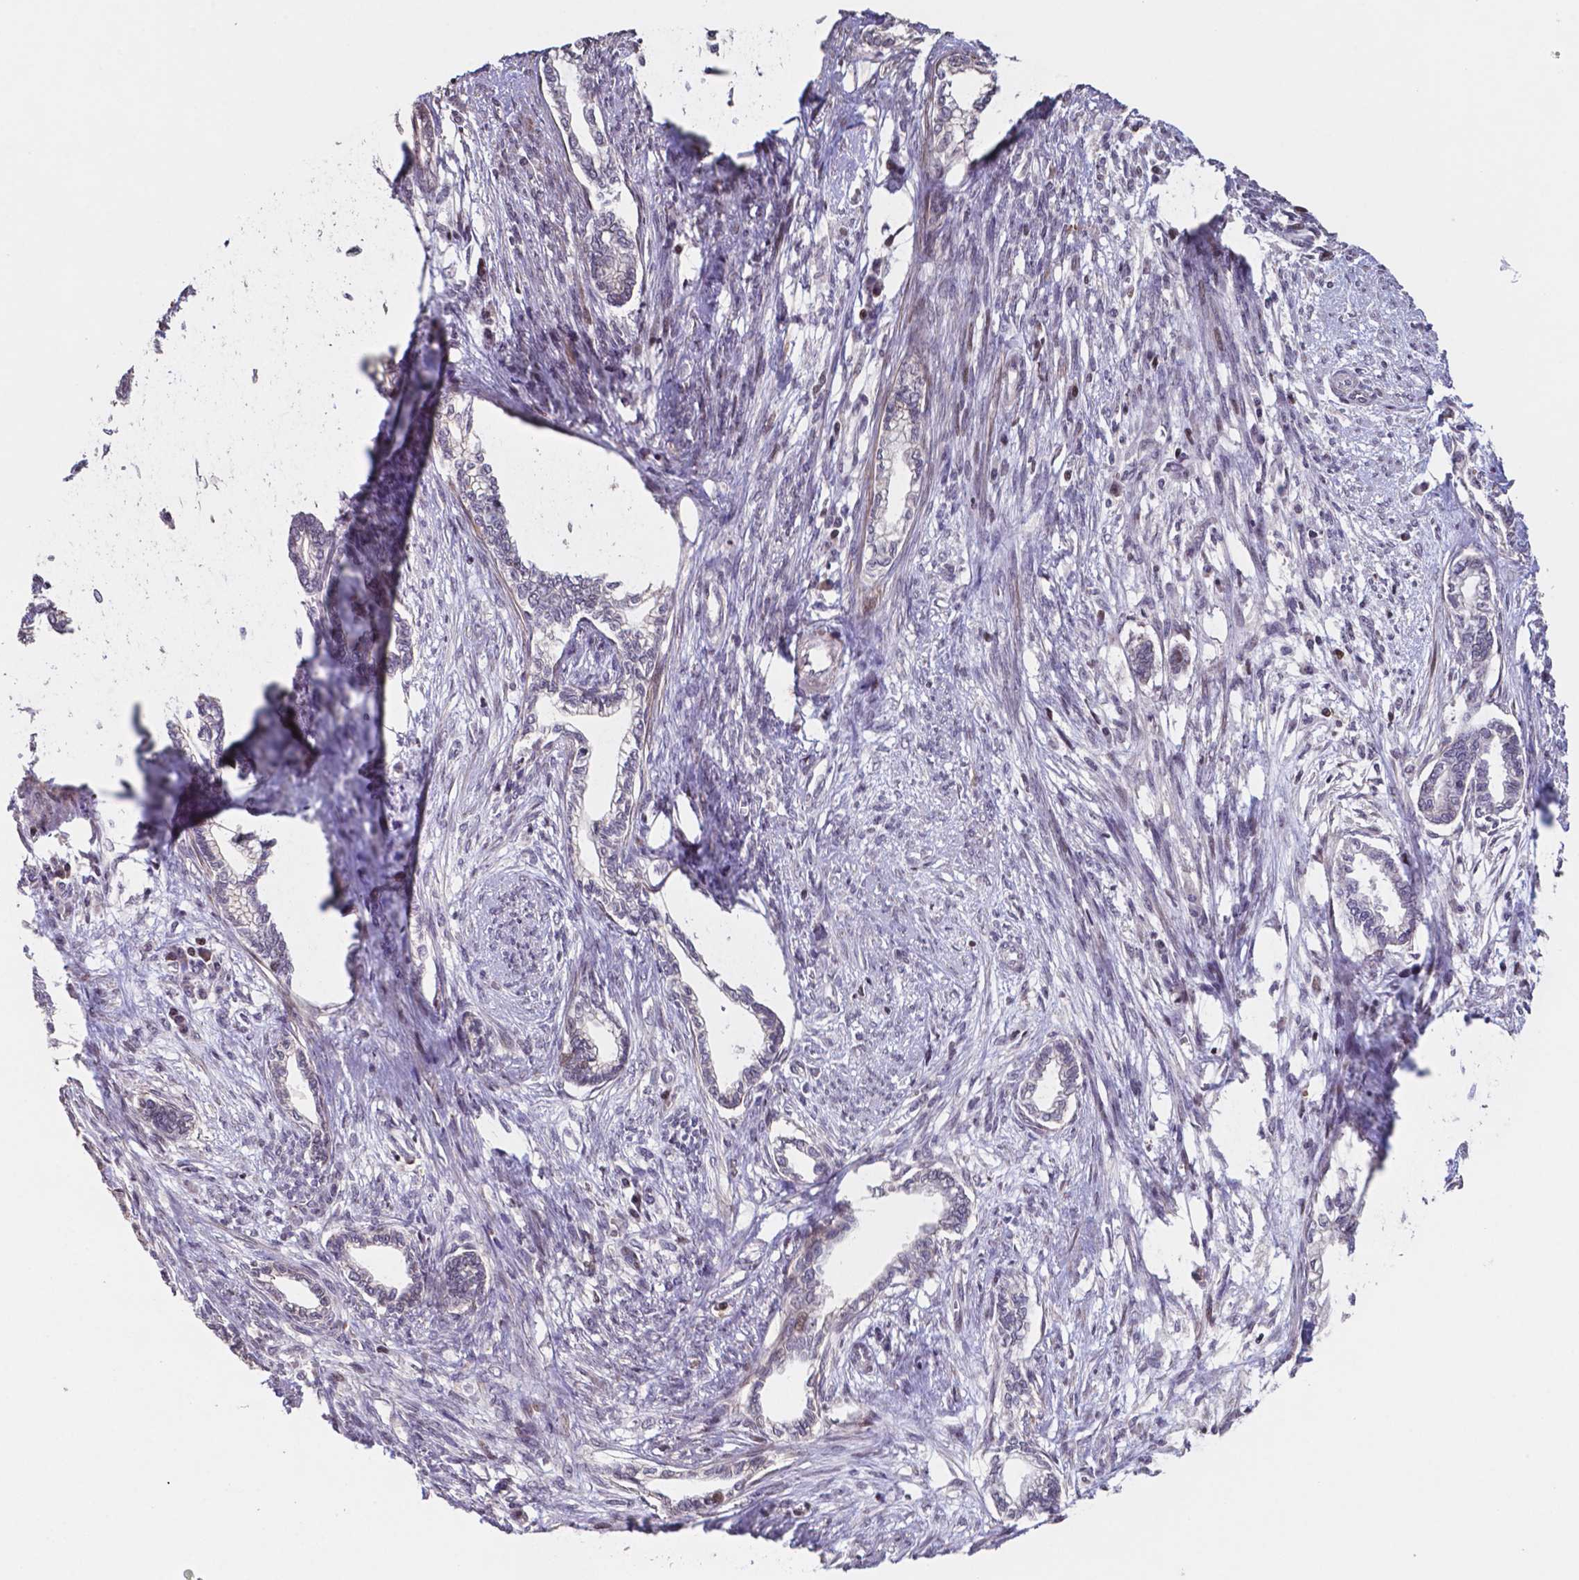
{"staining": {"intensity": "negative", "quantity": "none", "location": "none"}, "tissue": "cervical cancer", "cell_type": "Tumor cells", "image_type": "cancer", "snomed": [{"axis": "morphology", "description": "Adenocarcinoma, NOS"}, {"axis": "topography", "description": "Cervix"}], "caption": "Protein analysis of cervical adenocarcinoma demonstrates no significant staining in tumor cells.", "gene": "MLC1", "patient": {"sex": "female", "age": 62}}